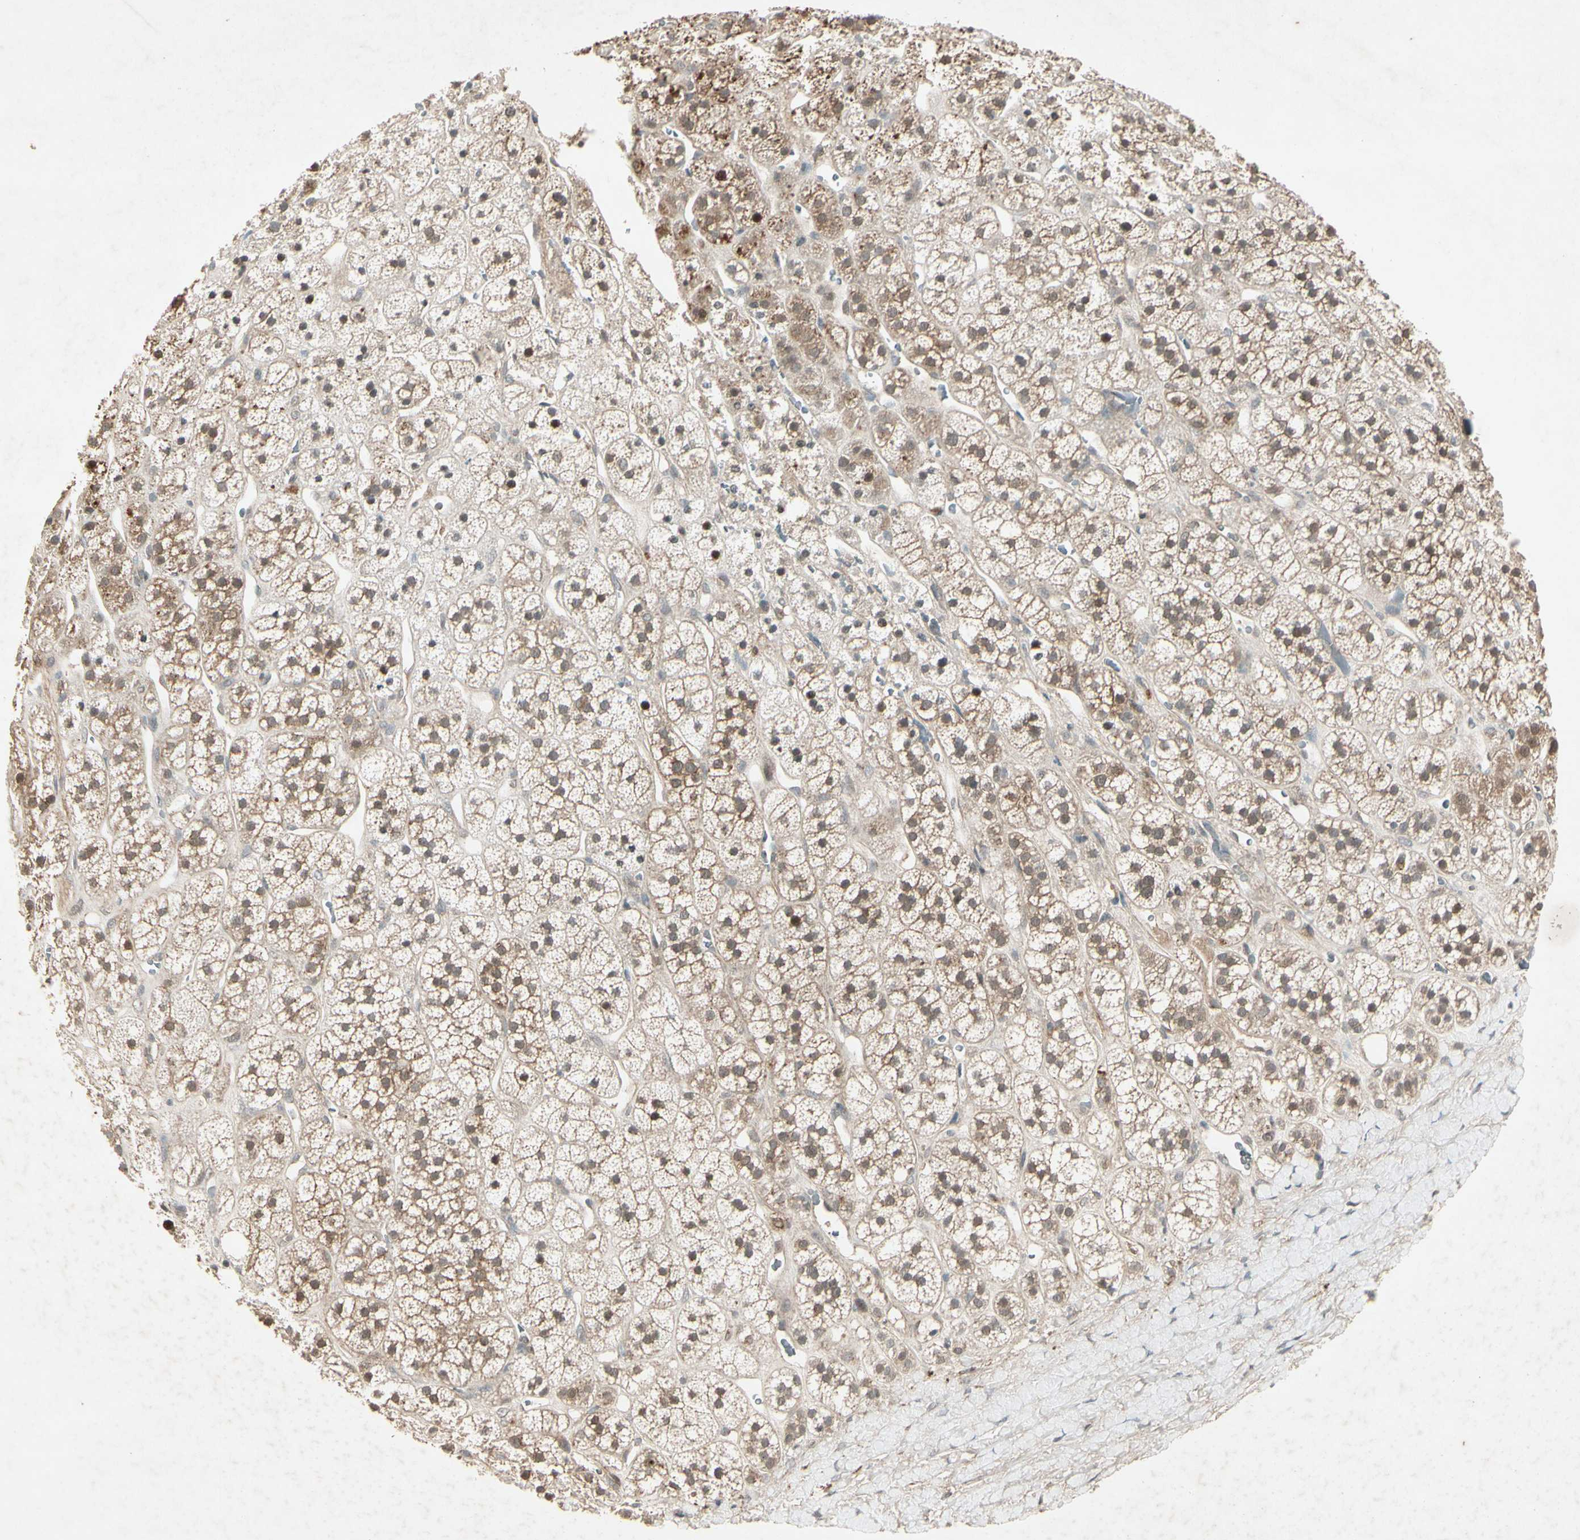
{"staining": {"intensity": "moderate", "quantity": ">75%", "location": "cytoplasmic/membranous"}, "tissue": "adrenal gland", "cell_type": "Glandular cells", "image_type": "normal", "snomed": [{"axis": "morphology", "description": "Normal tissue, NOS"}, {"axis": "topography", "description": "Adrenal gland"}], "caption": "Glandular cells display moderate cytoplasmic/membranous expression in approximately >75% of cells in normal adrenal gland.", "gene": "FHDC1", "patient": {"sex": "male", "age": 56}}